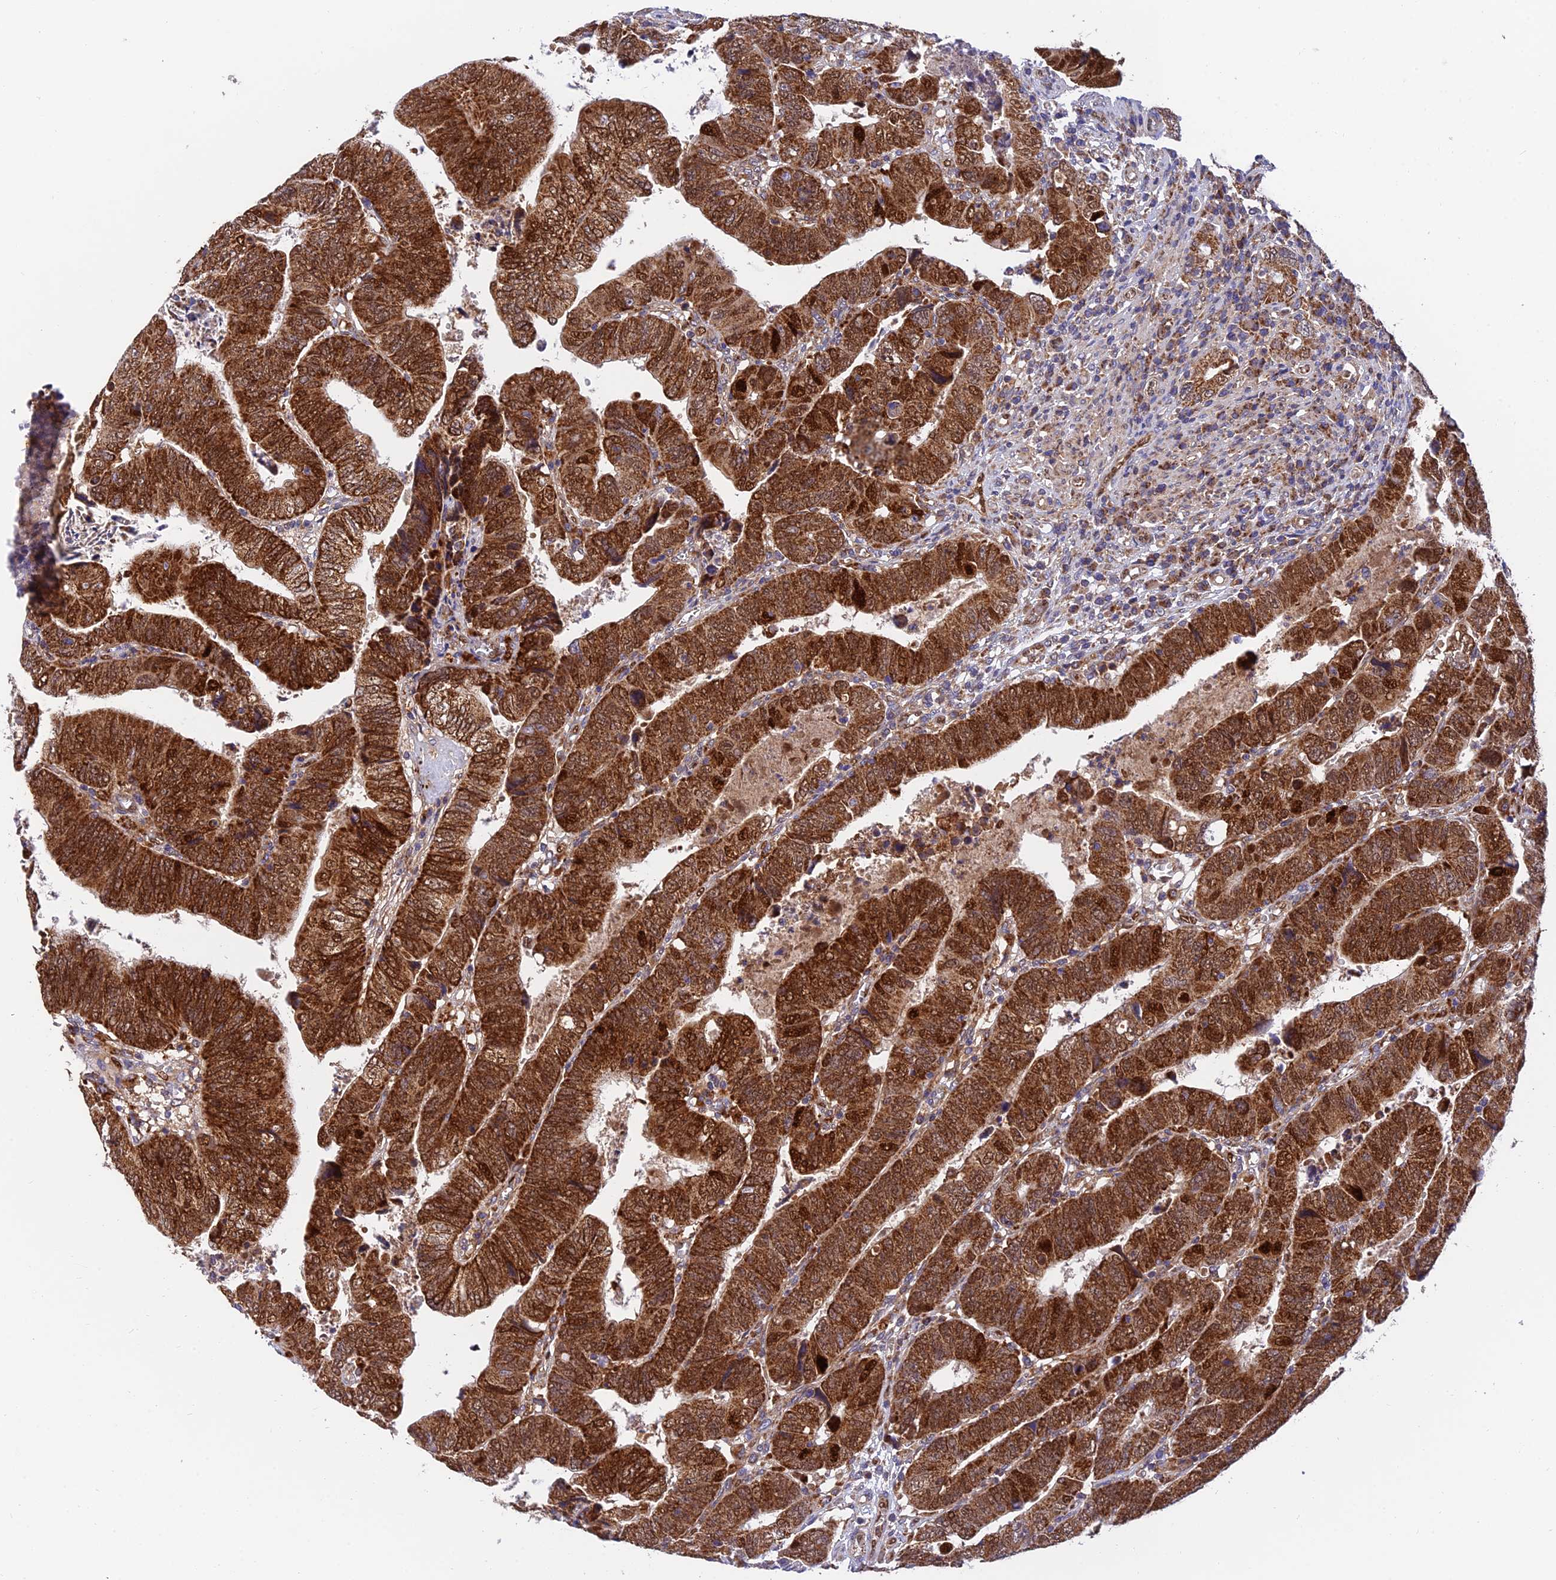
{"staining": {"intensity": "strong", "quantity": ">75%", "location": "cytoplasmic/membranous,nuclear"}, "tissue": "colorectal cancer", "cell_type": "Tumor cells", "image_type": "cancer", "snomed": [{"axis": "morphology", "description": "Normal tissue, NOS"}, {"axis": "morphology", "description": "Adenocarcinoma, NOS"}, {"axis": "topography", "description": "Rectum"}], "caption": "Human adenocarcinoma (colorectal) stained with a brown dye demonstrates strong cytoplasmic/membranous and nuclear positive expression in about >75% of tumor cells.", "gene": "PODNL1", "patient": {"sex": "female", "age": 65}}